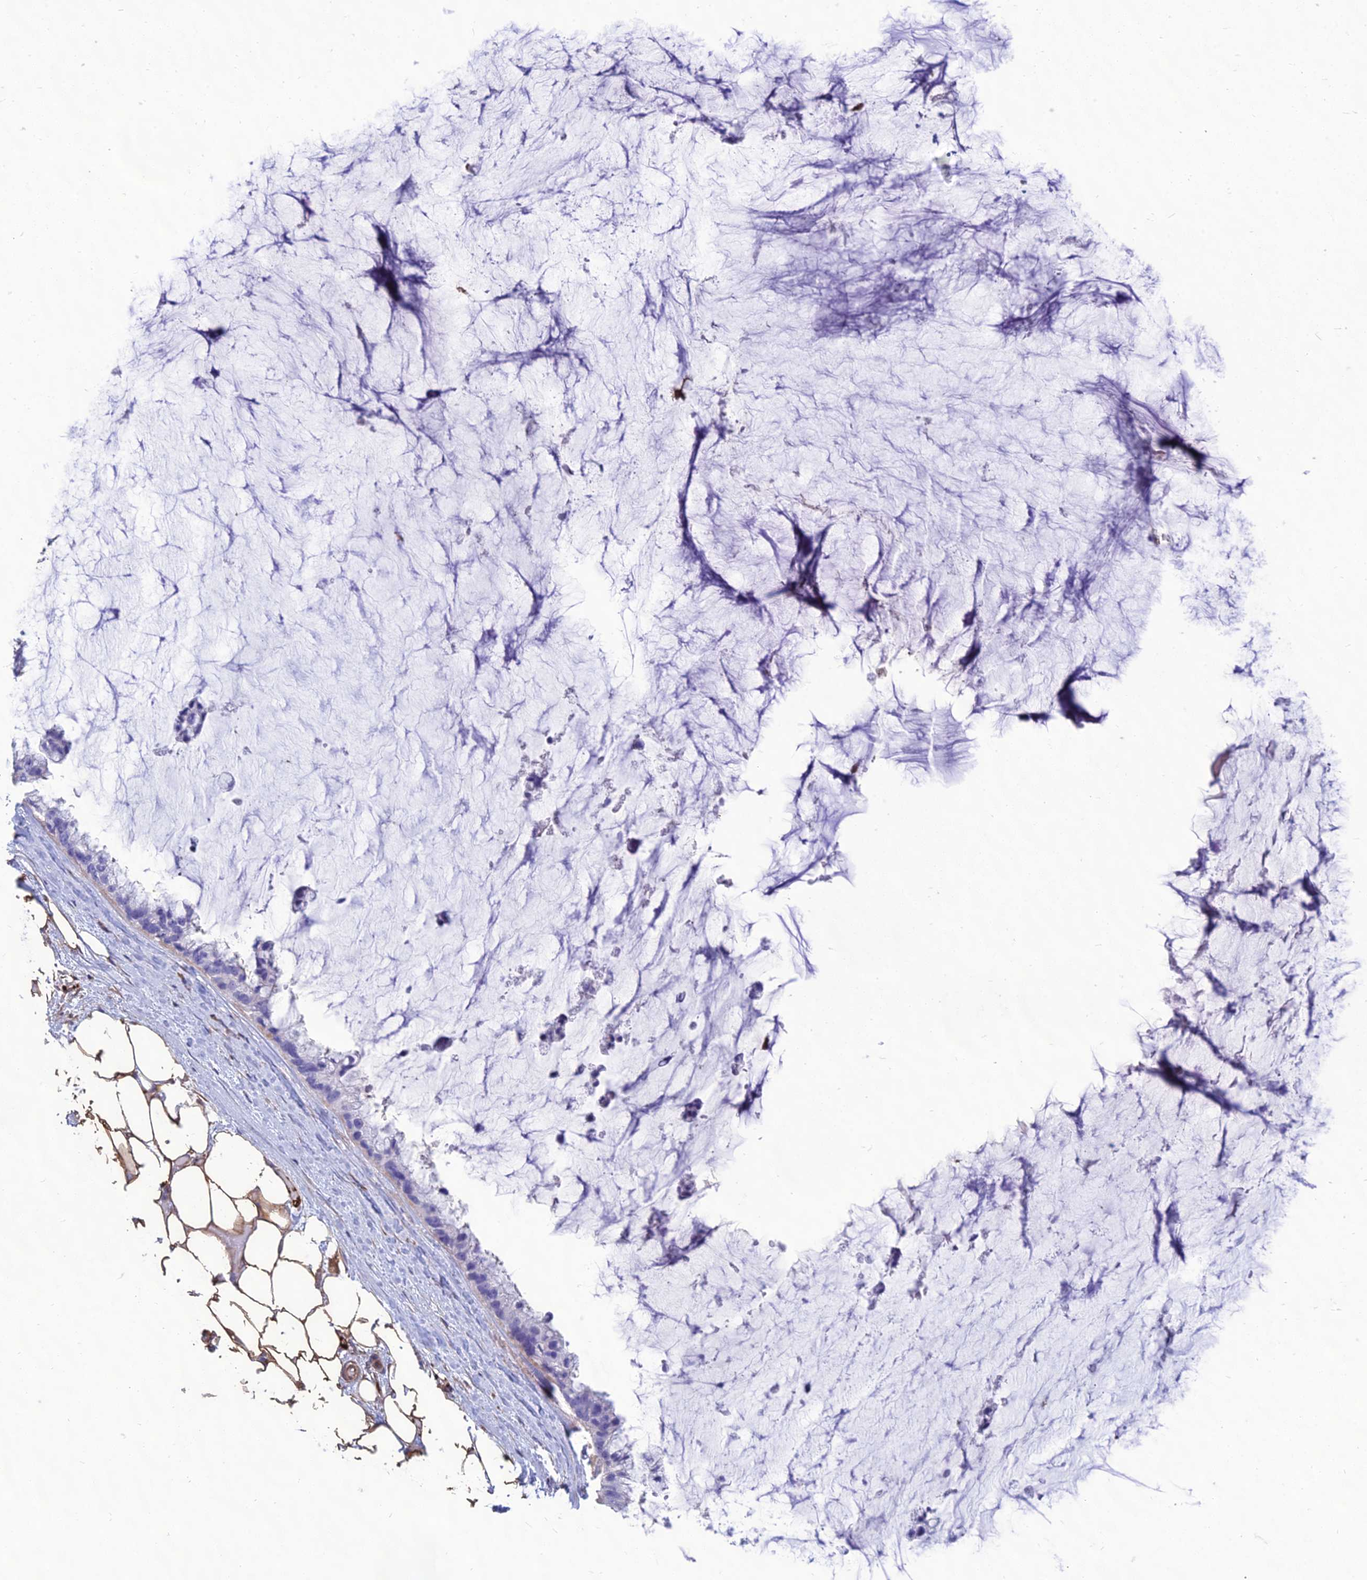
{"staining": {"intensity": "negative", "quantity": "none", "location": "none"}, "tissue": "ovarian cancer", "cell_type": "Tumor cells", "image_type": "cancer", "snomed": [{"axis": "morphology", "description": "Cystadenocarcinoma, mucinous, NOS"}, {"axis": "topography", "description": "Ovary"}], "caption": "This is an IHC histopathology image of mucinous cystadenocarcinoma (ovarian). There is no staining in tumor cells.", "gene": "PSMD11", "patient": {"sex": "female", "age": 39}}